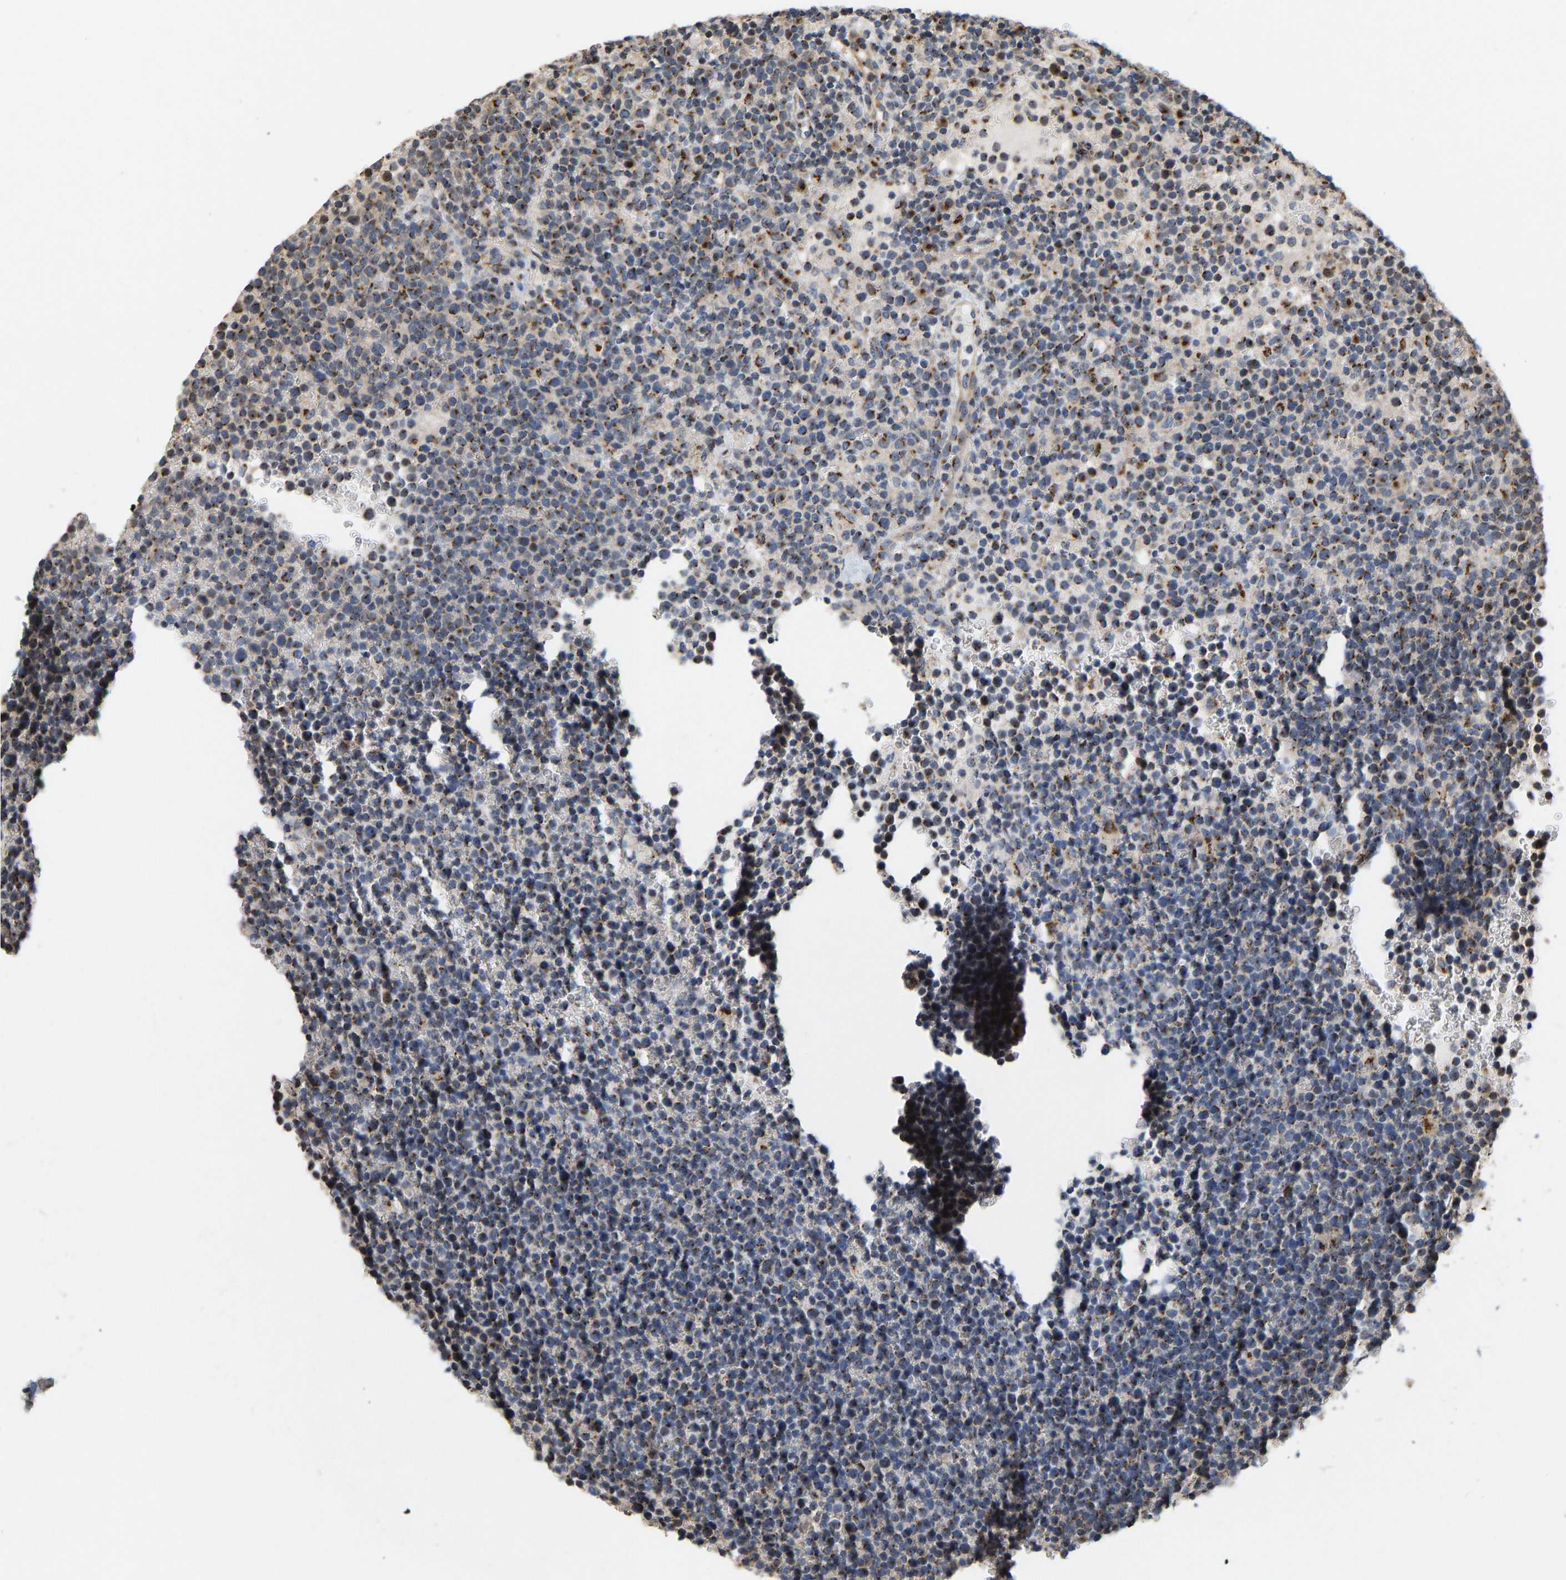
{"staining": {"intensity": "moderate", "quantity": ">75%", "location": "cytoplasmic/membranous"}, "tissue": "lymphoma", "cell_type": "Tumor cells", "image_type": "cancer", "snomed": [{"axis": "morphology", "description": "Malignant lymphoma, non-Hodgkin's type, High grade"}, {"axis": "topography", "description": "Lymph node"}], "caption": "Protein expression analysis of lymphoma displays moderate cytoplasmic/membranous expression in approximately >75% of tumor cells.", "gene": "YIPF4", "patient": {"sex": "male", "age": 61}}